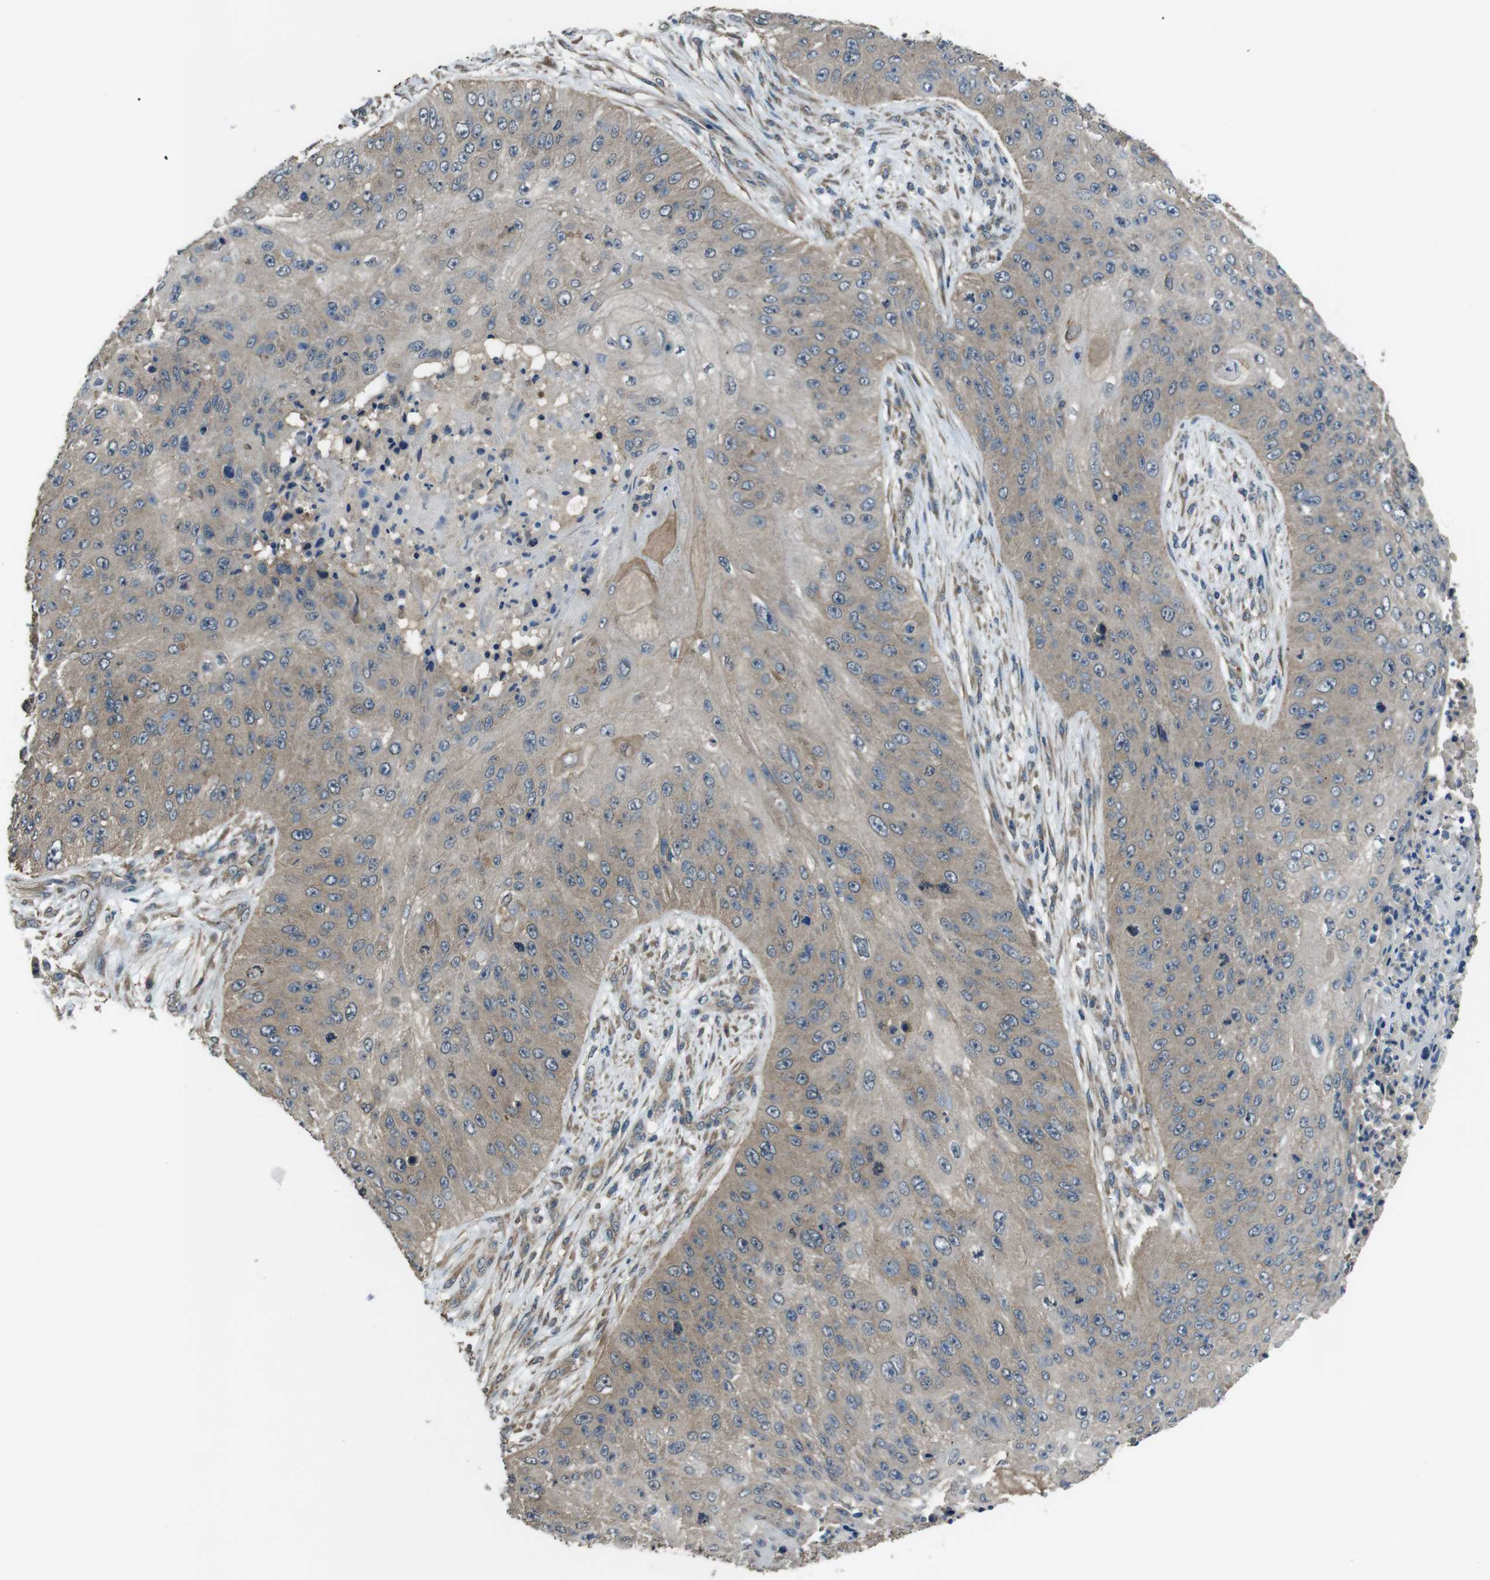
{"staining": {"intensity": "weak", "quantity": ">75%", "location": "cytoplasmic/membranous"}, "tissue": "skin cancer", "cell_type": "Tumor cells", "image_type": "cancer", "snomed": [{"axis": "morphology", "description": "Squamous cell carcinoma, NOS"}, {"axis": "topography", "description": "Skin"}], "caption": "A photomicrograph of human skin cancer (squamous cell carcinoma) stained for a protein demonstrates weak cytoplasmic/membranous brown staining in tumor cells. (Stains: DAB in brown, nuclei in blue, Microscopy: brightfield microscopy at high magnification).", "gene": "FUT2", "patient": {"sex": "female", "age": 80}}